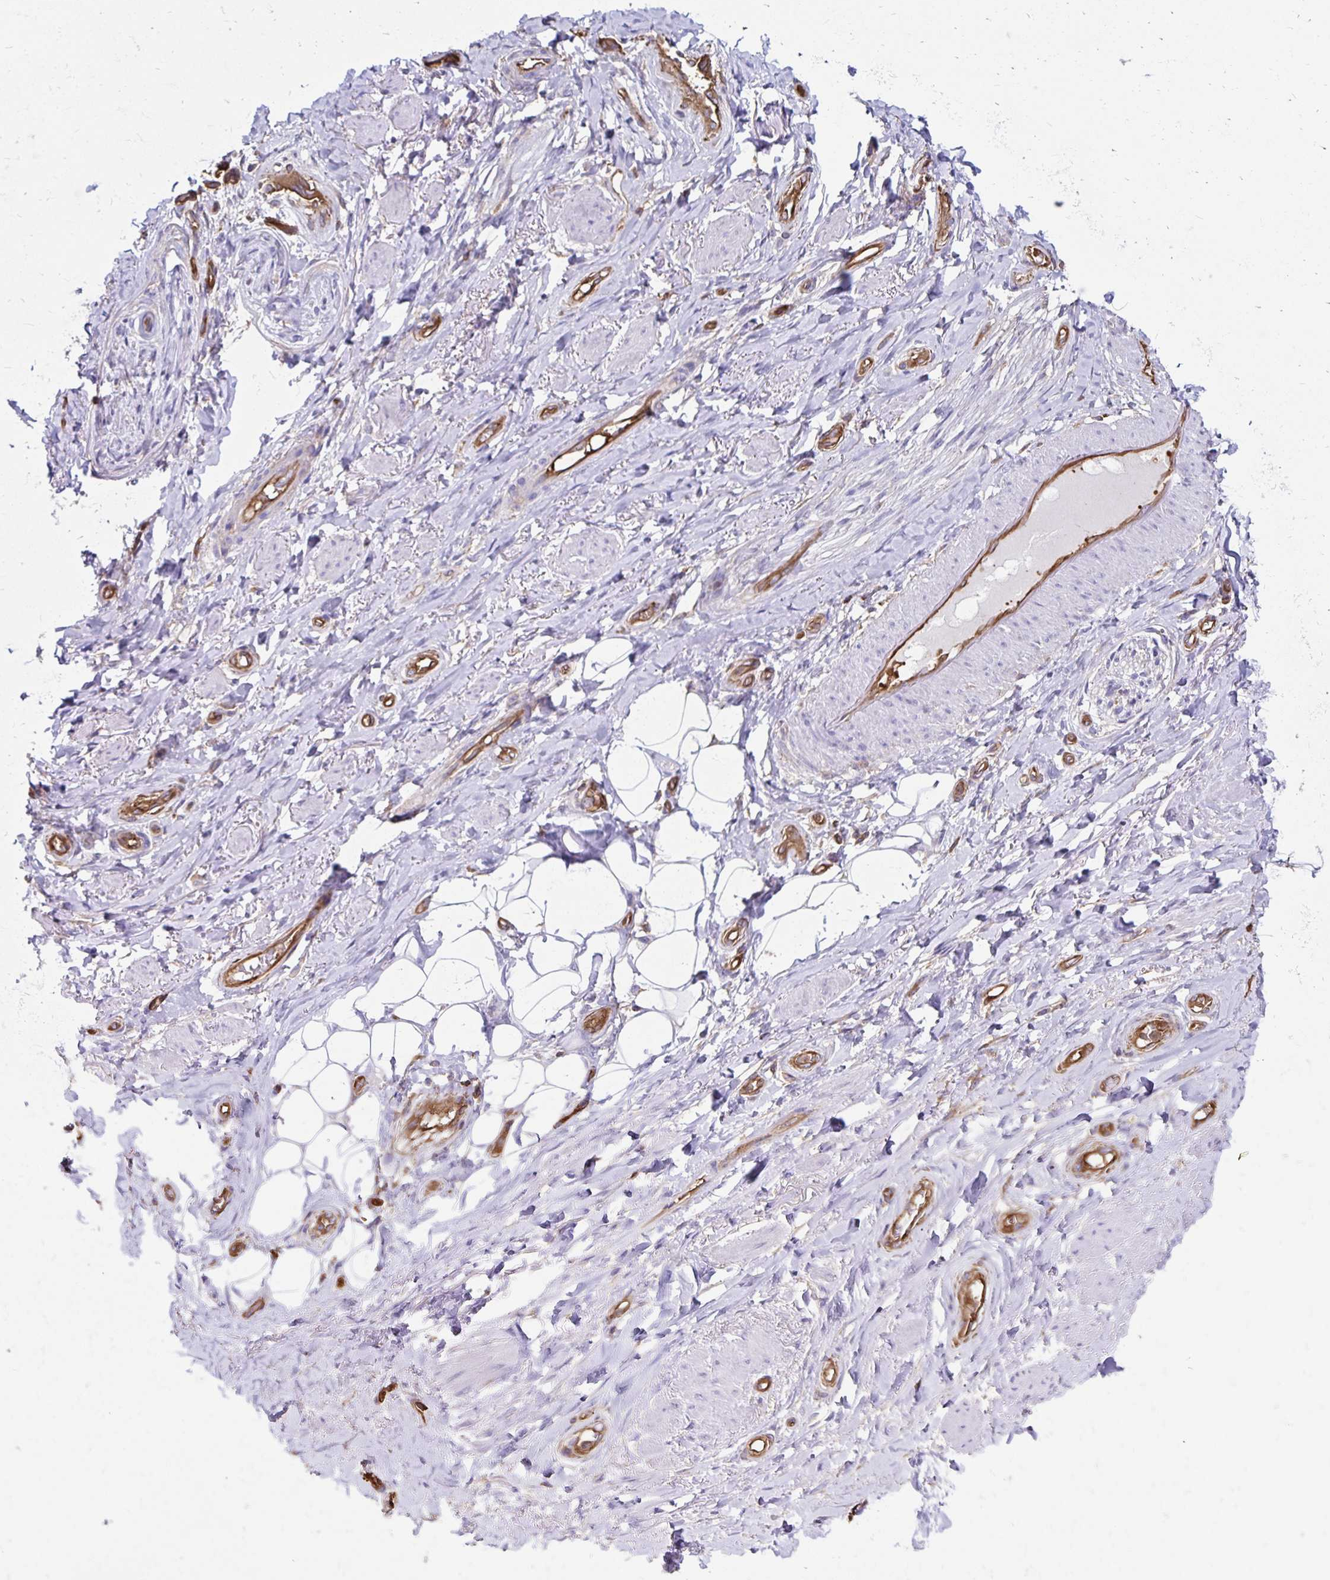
{"staining": {"intensity": "negative", "quantity": "none", "location": "none"}, "tissue": "adipose tissue", "cell_type": "Adipocytes", "image_type": "normal", "snomed": [{"axis": "morphology", "description": "Normal tissue, NOS"}, {"axis": "topography", "description": "Anal"}, {"axis": "topography", "description": "Peripheral nerve tissue"}], "caption": "Immunohistochemistry (IHC) photomicrograph of benign adipose tissue stained for a protein (brown), which exhibits no positivity in adipocytes. (DAB immunohistochemistry with hematoxylin counter stain).", "gene": "RPRML", "patient": {"sex": "male", "age": 53}}